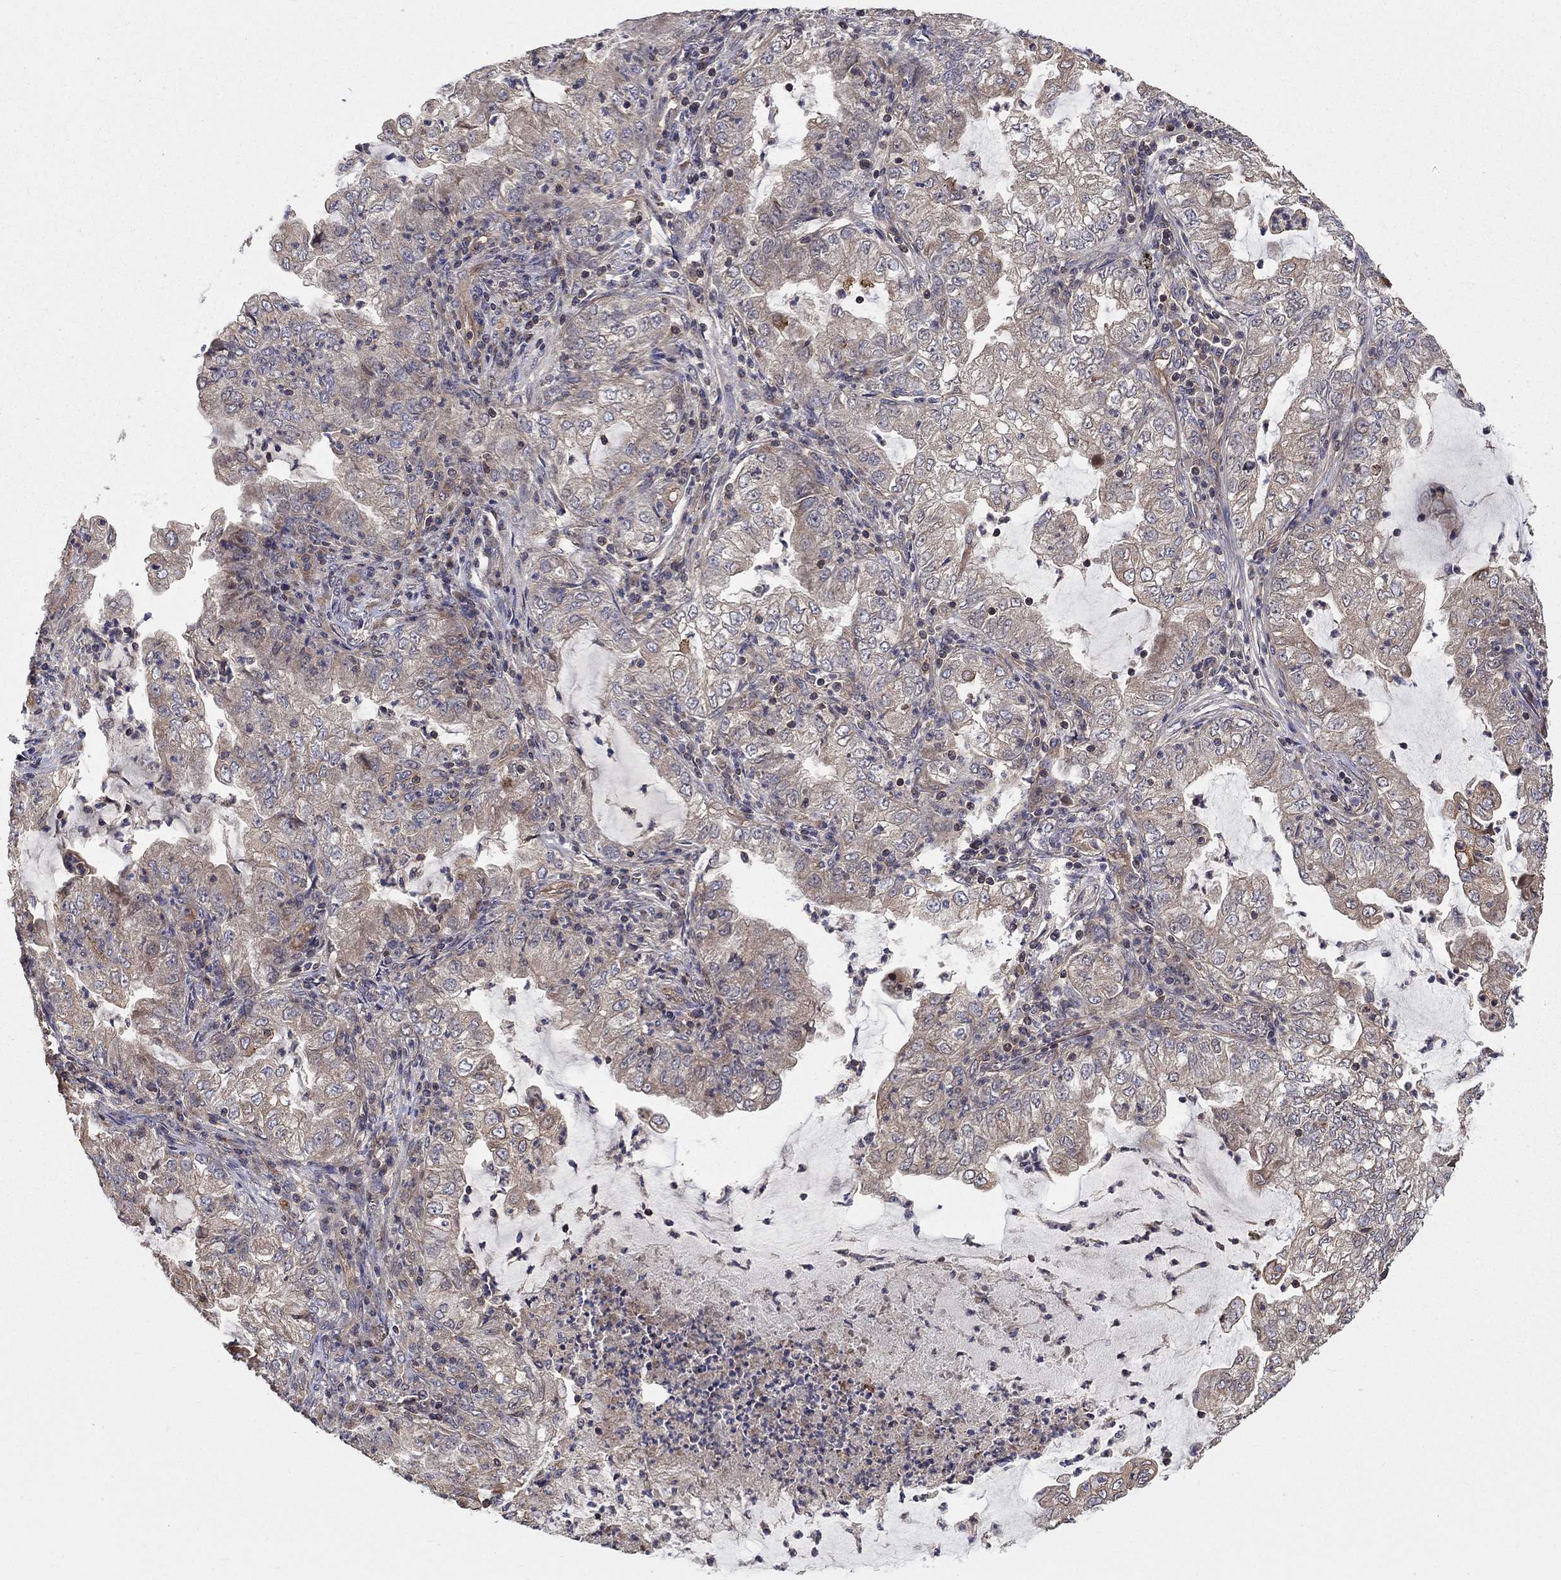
{"staining": {"intensity": "strong", "quantity": "<25%", "location": "cytoplasmic/membranous"}, "tissue": "lung cancer", "cell_type": "Tumor cells", "image_type": "cancer", "snomed": [{"axis": "morphology", "description": "Adenocarcinoma, NOS"}, {"axis": "topography", "description": "Lung"}], "caption": "Immunohistochemistry (IHC) staining of lung adenocarcinoma, which exhibits medium levels of strong cytoplasmic/membranous staining in approximately <25% of tumor cells indicating strong cytoplasmic/membranous protein staining. The staining was performed using DAB (brown) for protein detection and nuclei were counterstained in hematoxylin (blue).", "gene": "BMERB1", "patient": {"sex": "female", "age": 73}}